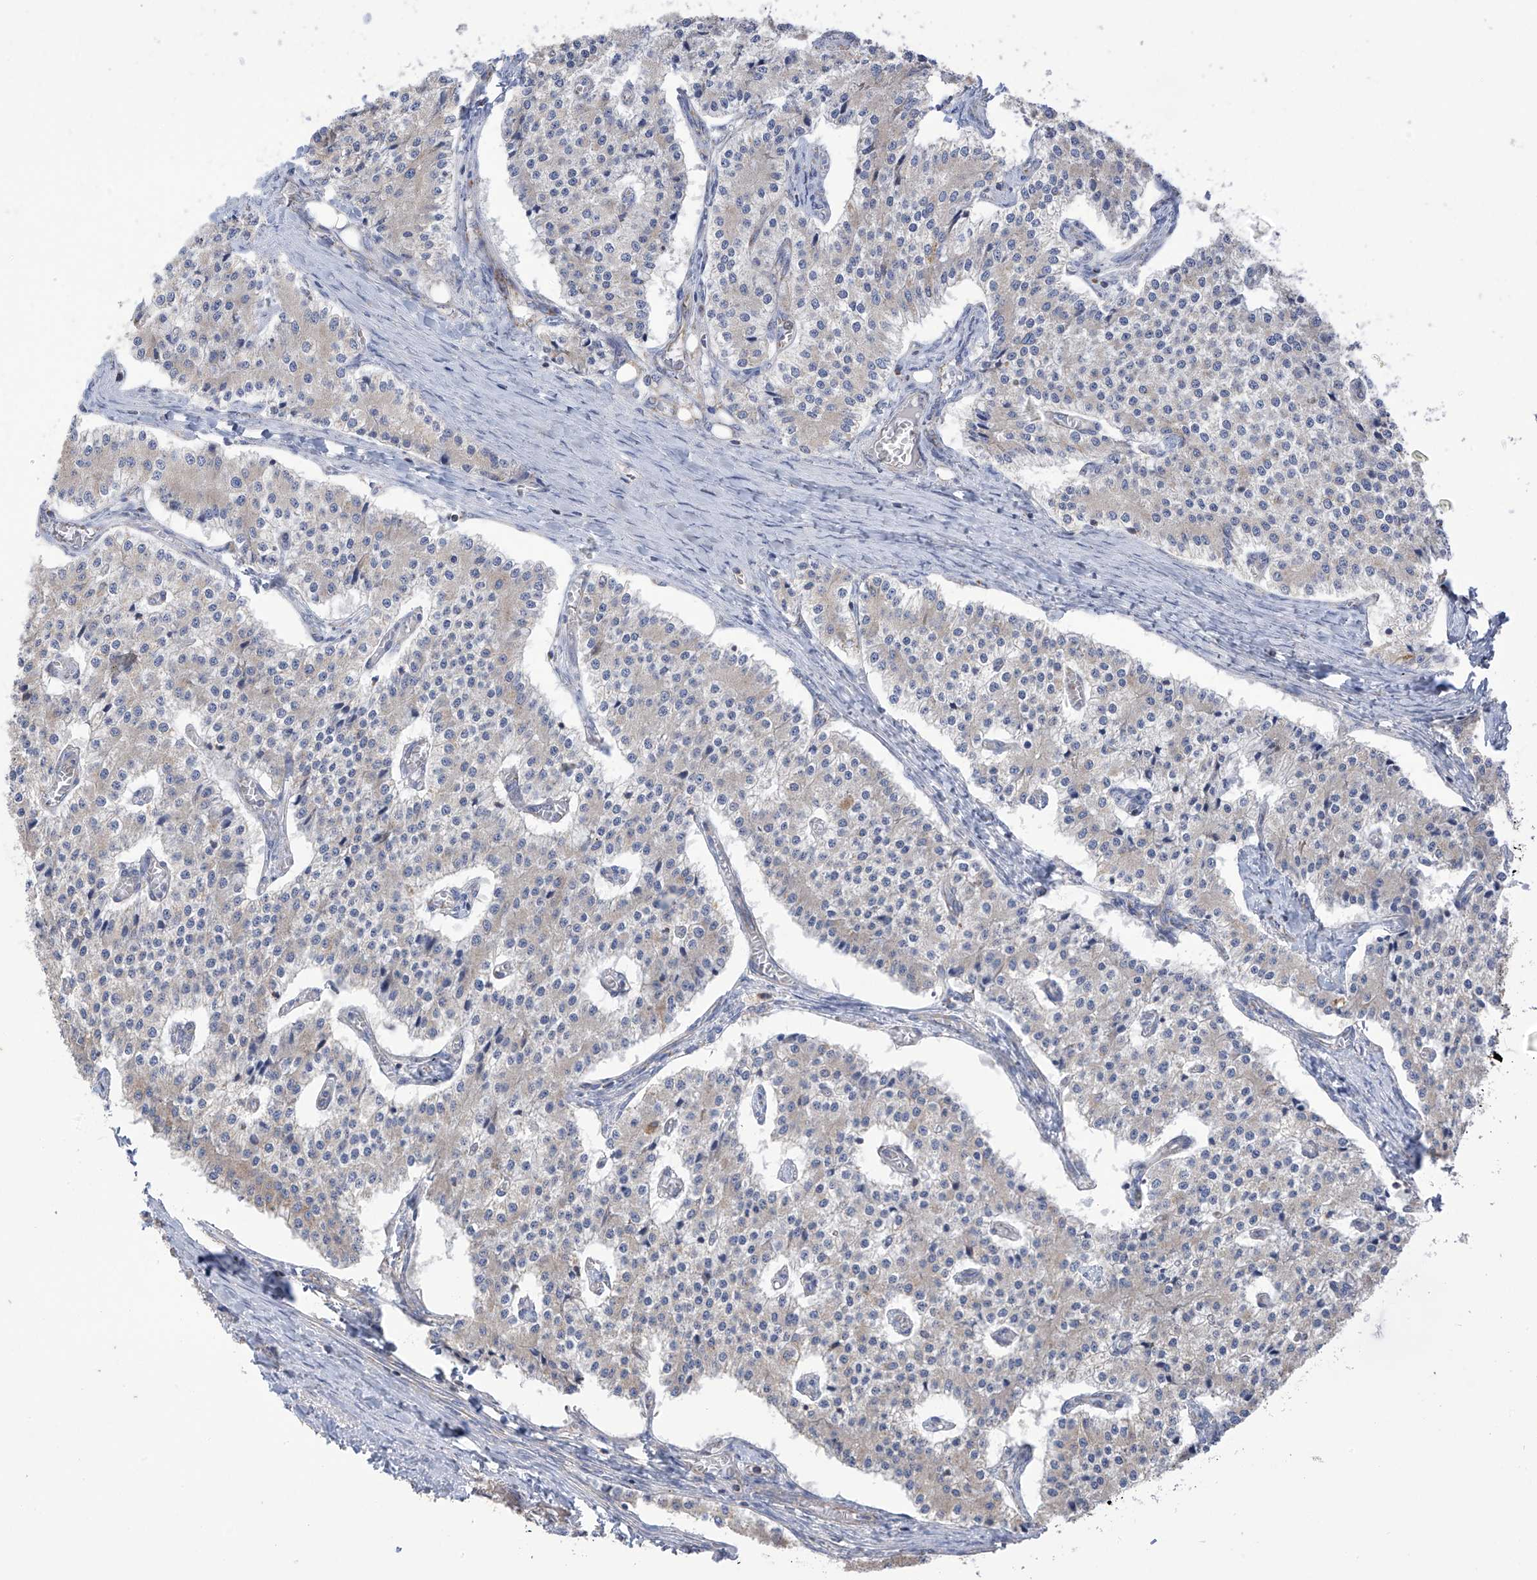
{"staining": {"intensity": "negative", "quantity": "none", "location": "none"}, "tissue": "carcinoid", "cell_type": "Tumor cells", "image_type": "cancer", "snomed": [{"axis": "morphology", "description": "Carcinoid, malignant, NOS"}, {"axis": "topography", "description": "Colon"}], "caption": "This is an immunohistochemistry (IHC) image of human carcinoid. There is no staining in tumor cells.", "gene": "PNPT1", "patient": {"sex": "female", "age": 52}}